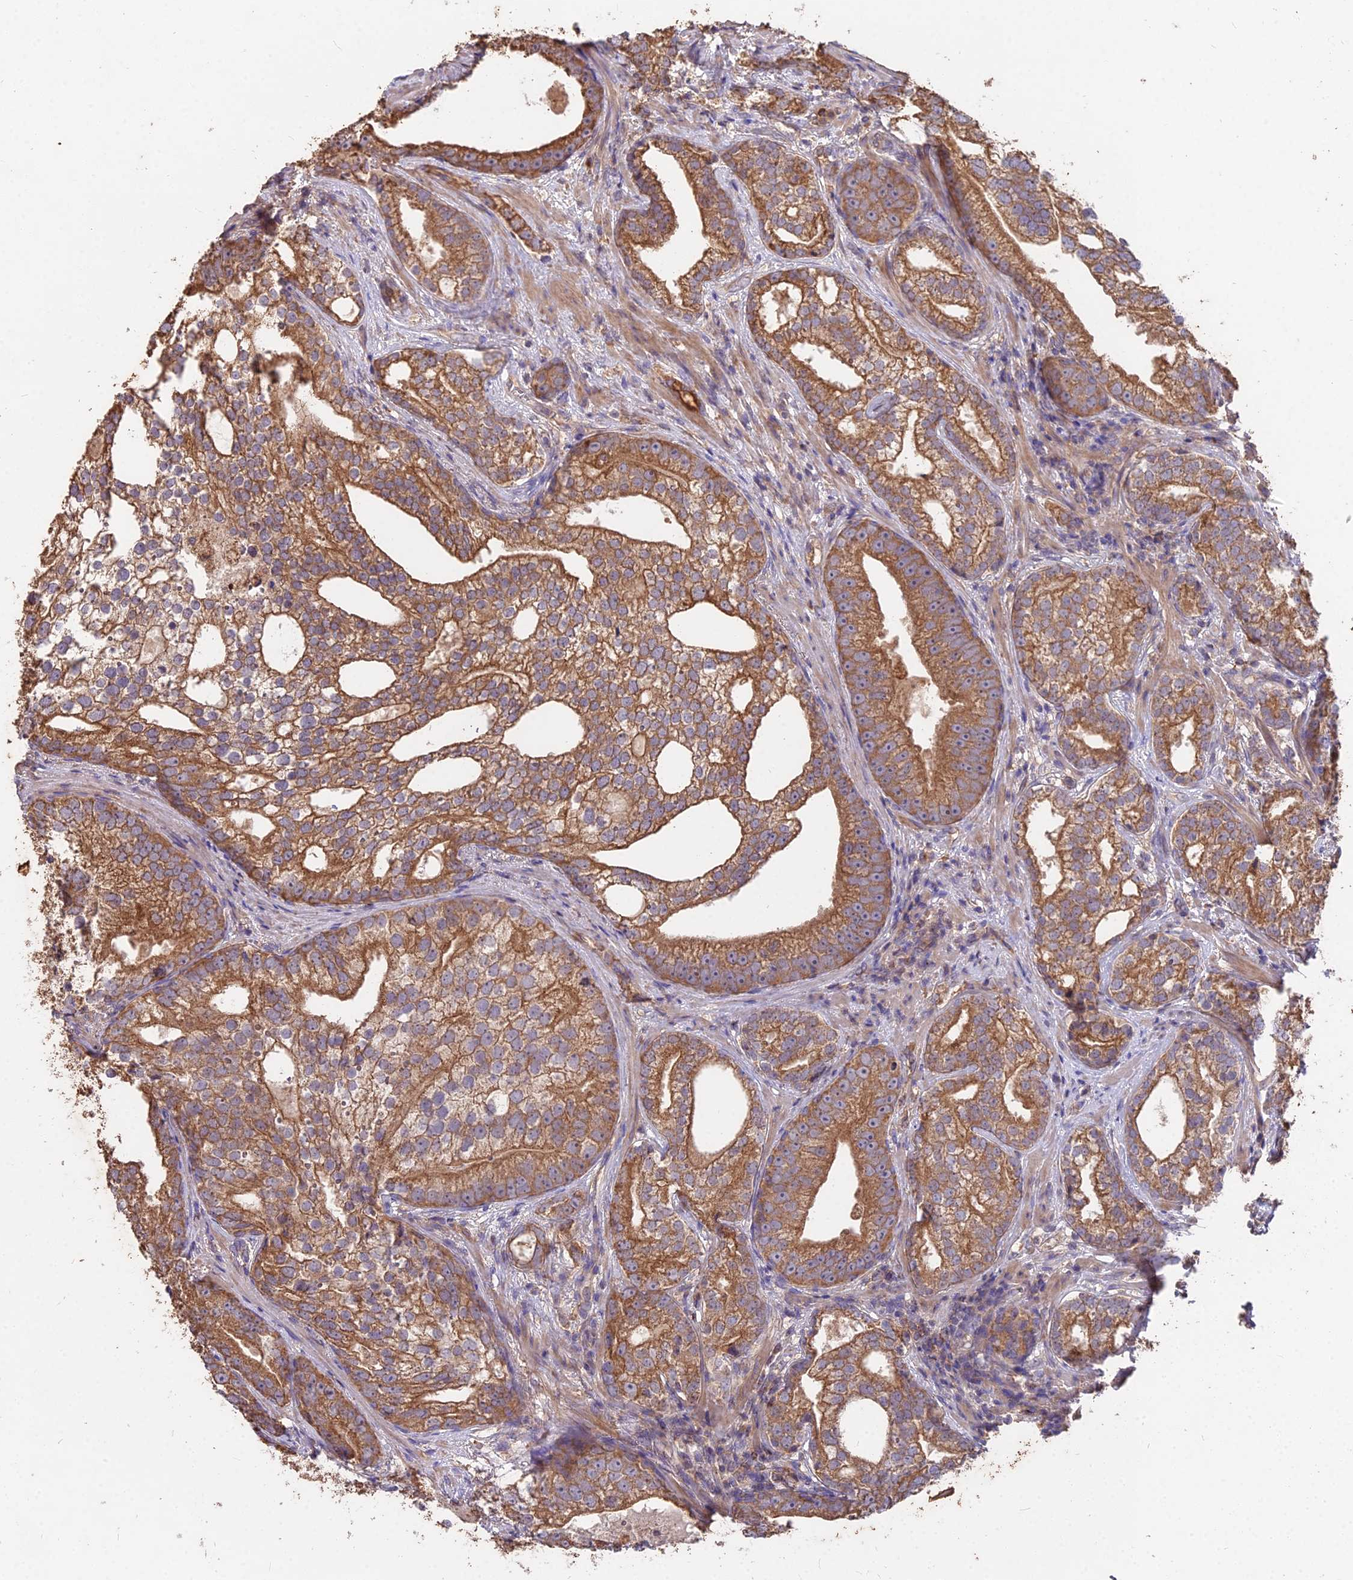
{"staining": {"intensity": "moderate", "quantity": ">75%", "location": "cytoplasmic/membranous"}, "tissue": "prostate cancer", "cell_type": "Tumor cells", "image_type": "cancer", "snomed": [{"axis": "morphology", "description": "Adenocarcinoma, High grade"}, {"axis": "topography", "description": "Prostate"}], "caption": "Protein staining displays moderate cytoplasmic/membranous positivity in about >75% of tumor cells in adenocarcinoma (high-grade) (prostate).", "gene": "CEMIP2", "patient": {"sex": "male", "age": 75}}